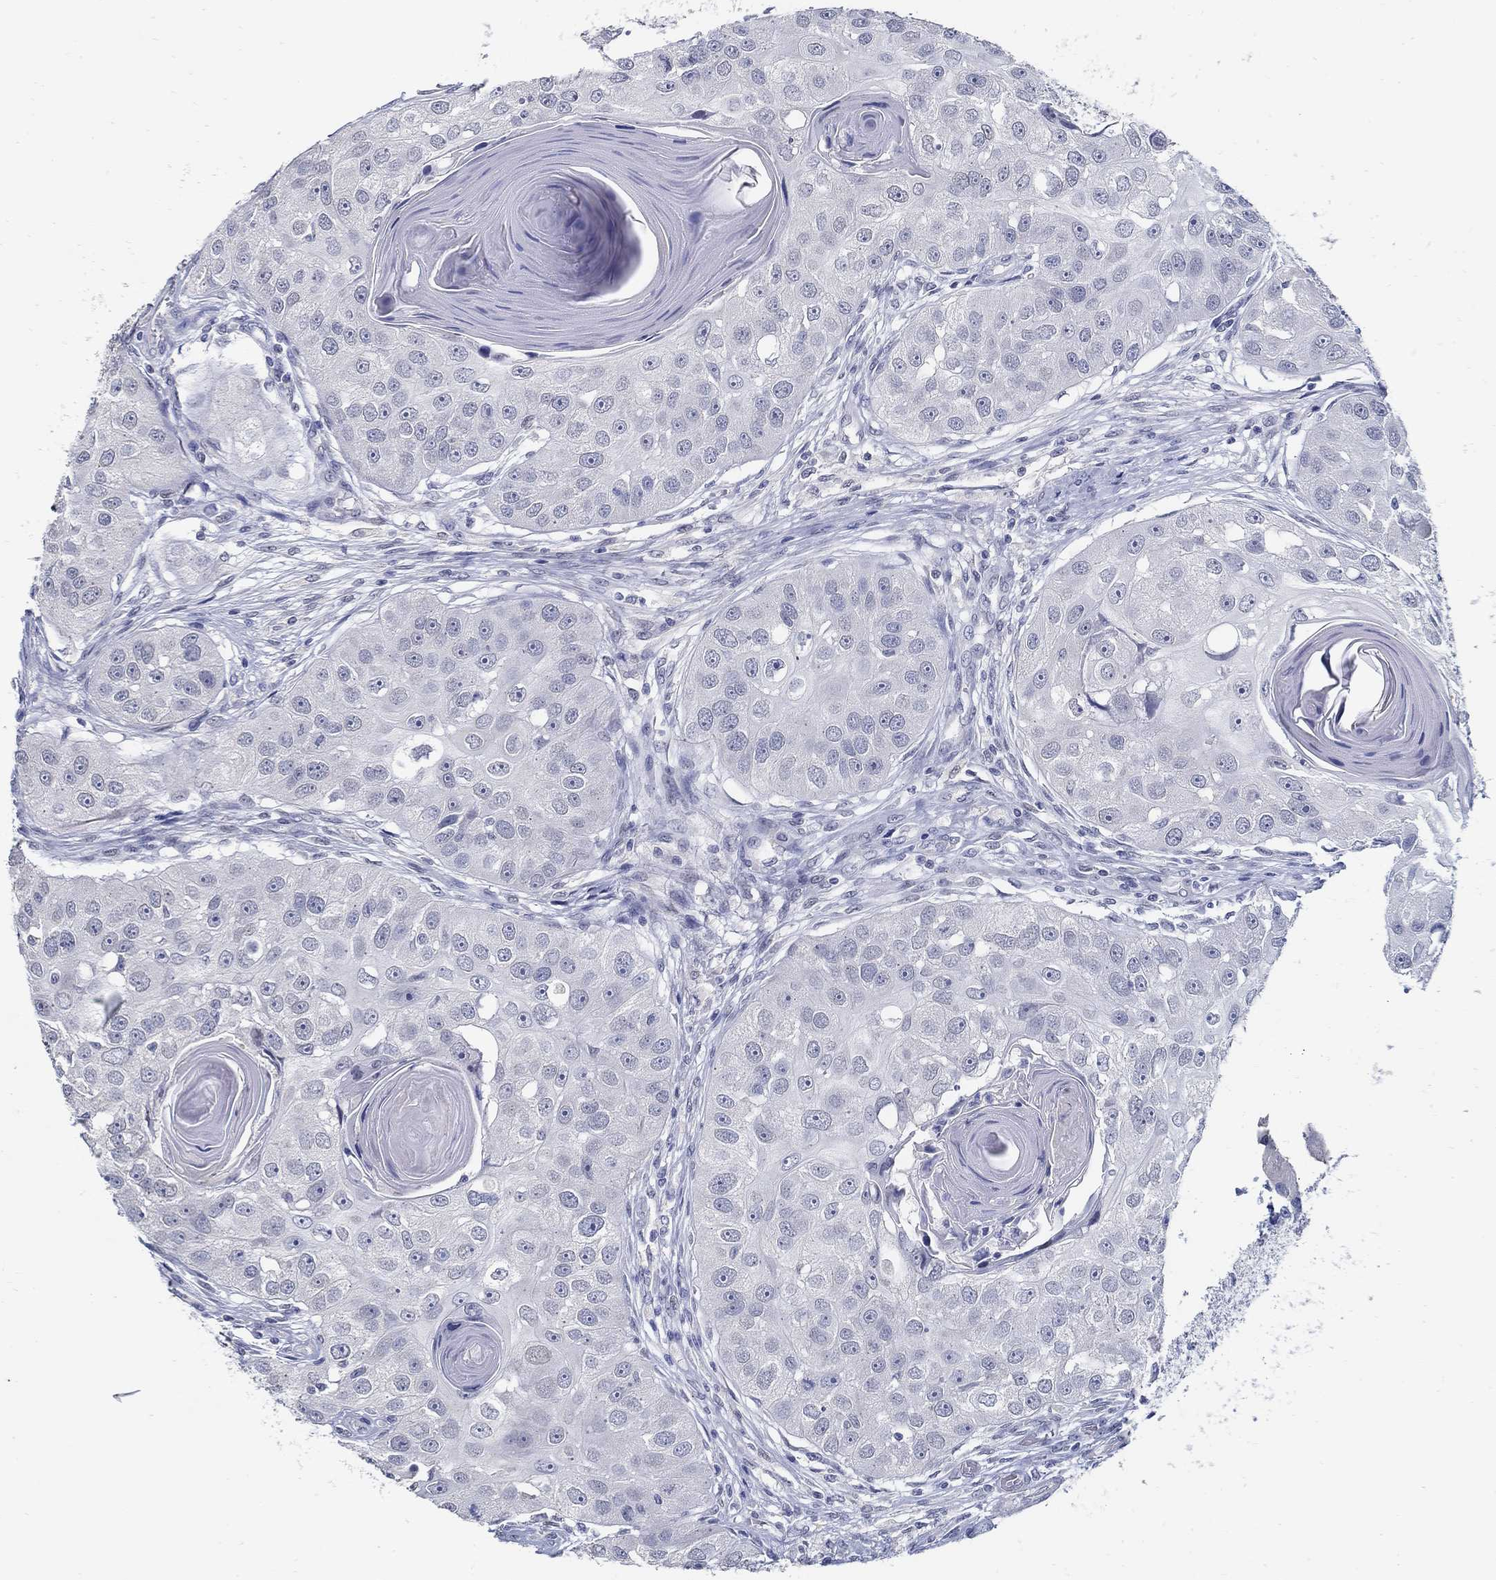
{"staining": {"intensity": "negative", "quantity": "none", "location": "none"}, "tissue": "head and neck cancer", "cell_type": "Tumor cells", "image_type": "cancer", "snomed": [{"axis": "morphology", "description": "Normal tissue, NOS"}, {"axis": "morphology", "description": "Squamous cell carcinoma, NOS"}, {"axis": "topography", "description": "Skeletal muscle"}, {"axis": "topography", "description": "Head-Neck"}], "caption": "IHC photomicrograph of neoplastic tissue: head and neck cancer stained with DAB exhibits no significant protein positivity in tumor cells.", "gene": "USP29", "patient": {"sex": "male", "age": 51}}